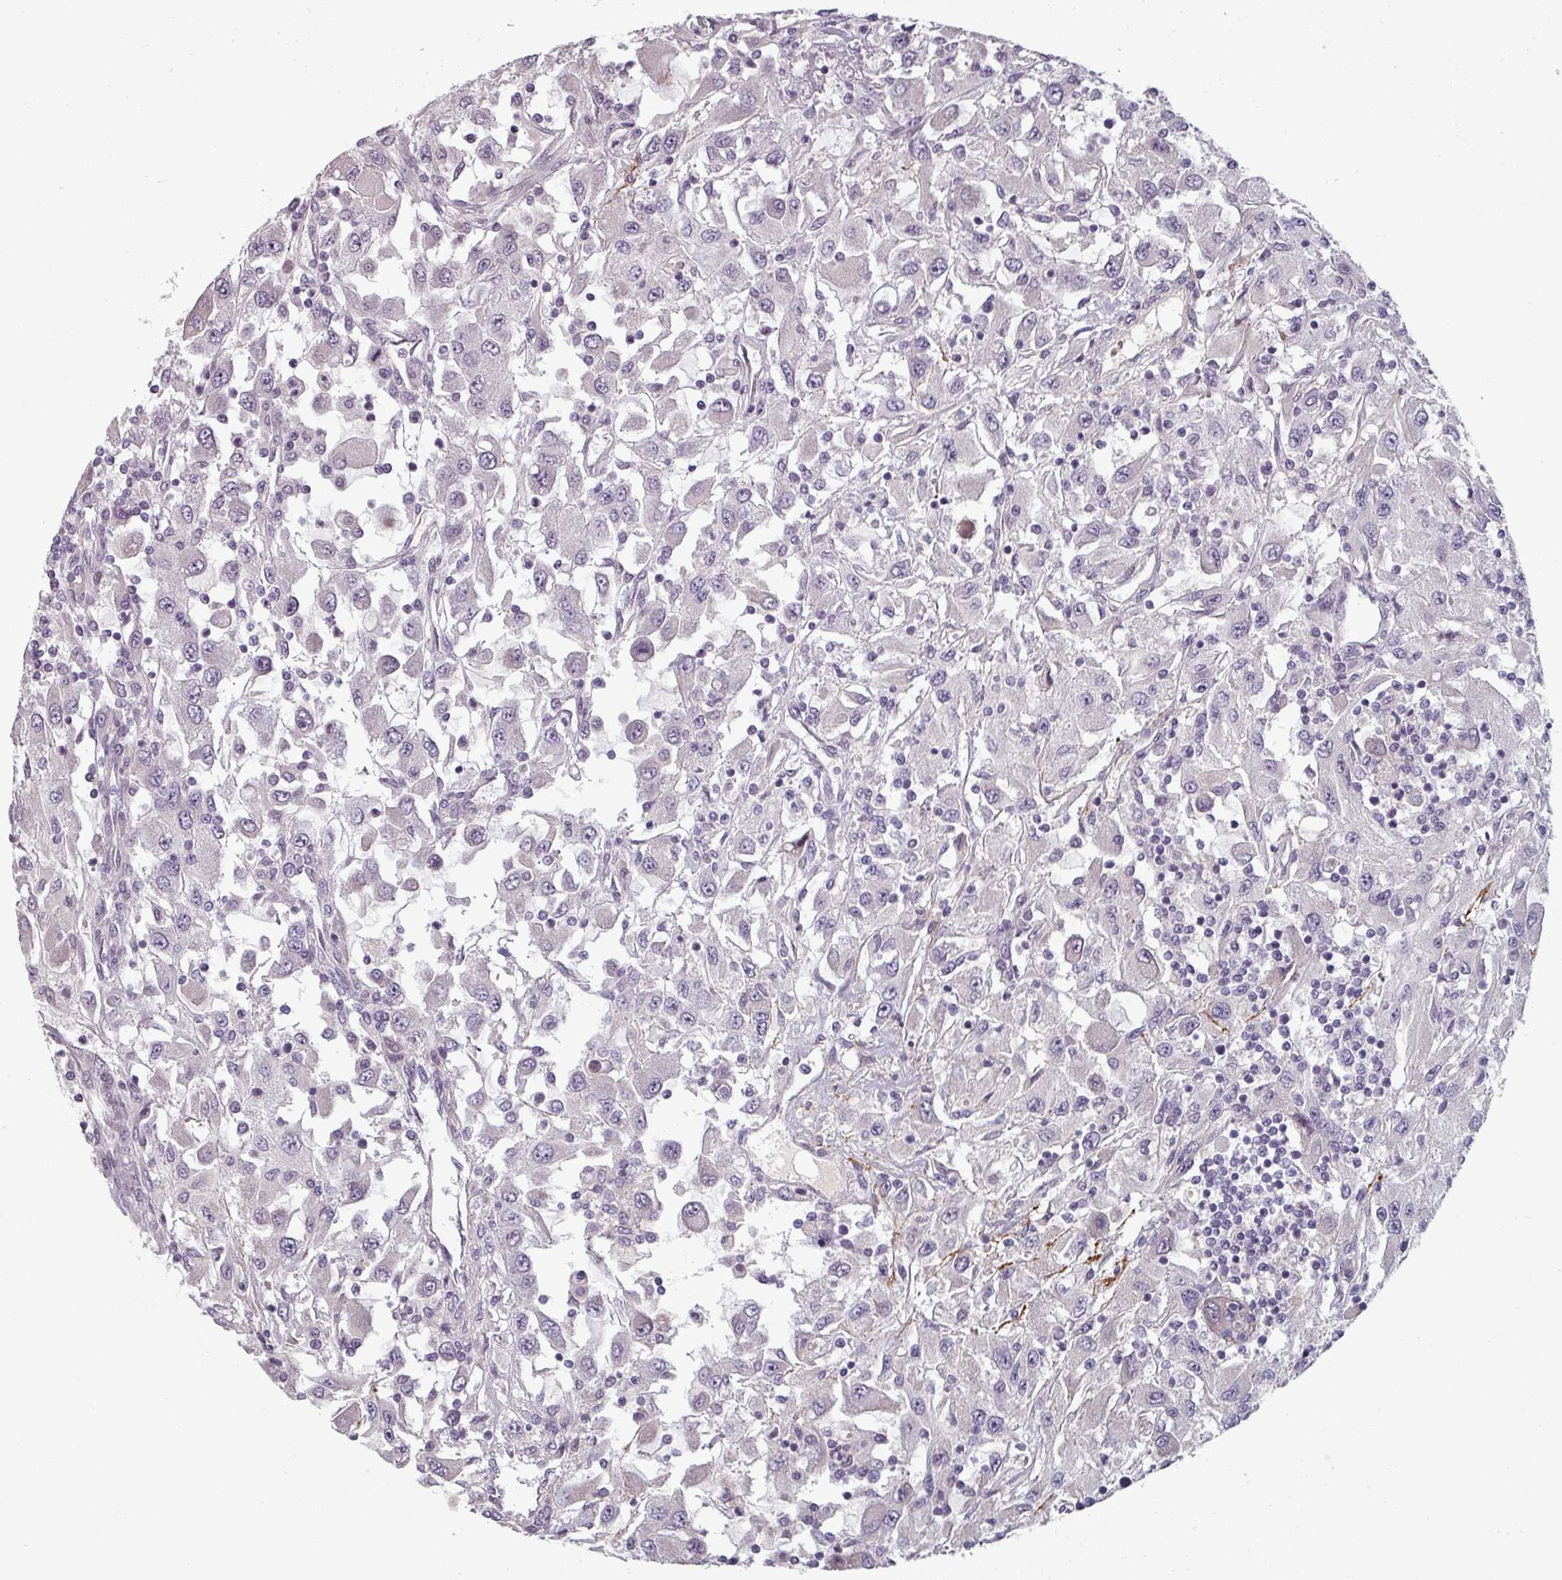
{"staining": {"intensity": "negative", "quantity": "none", "location": "none"}, "tissue": "renal cancer", "cell_type": "Tumor cells", "image_type": "cancer", "snomed": [{"axis": "morphology", "description": "Adenocarcinoma, NOS"}, {"axis": "topography", "description": "Kidney"}], "caption": "High power microscopy histopathology image of an IHC photomicrograph of renal cancer, revealing no significant staining in tumor cells.", "gene": "CYB5RL", "patient": {"sex": "female", "age": 67}}